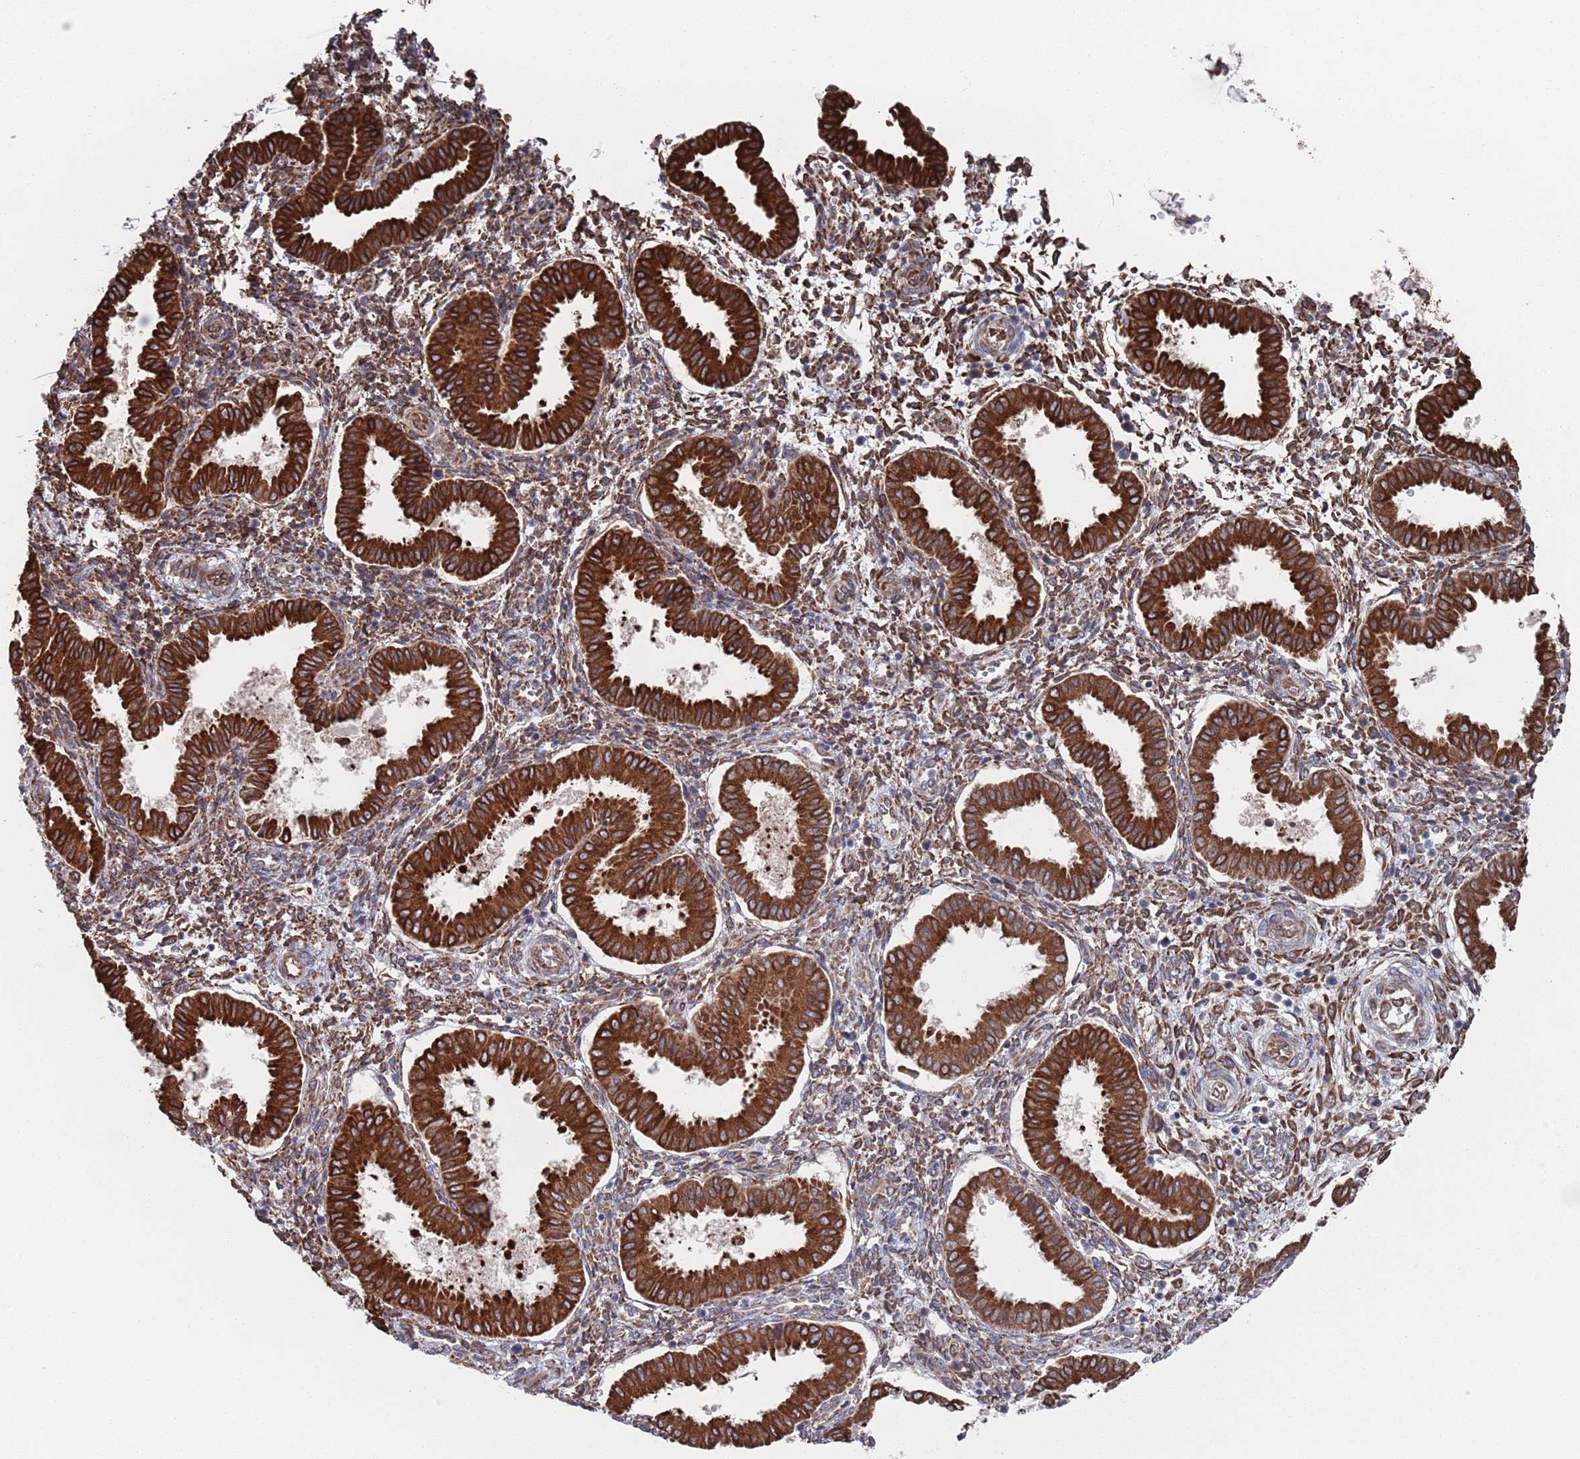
{"staining": {"intensity": "moderate", "quantity": ">75%", "location": "cytoplasmic/membranous"}, "tissue": "endometrium", "cell_type": "Cells in endometrial stroma", "image_type": "normal", "snomed": [{"axis": "morphology", "description": "Normal tissue, NOS"}, {"axis": "topography", "description": "Endometrium"}], "caption": "Immunohistochemistry (IHC) histopathology image of benign human endometrium stained for a protein (brown), which reveals medium levels of moderate cytoplasmic/membranous staining in about >75% of cells in endometrial stroma.", "gene": "CCDC106", "patient": {"sex": "female", "age": 24}}